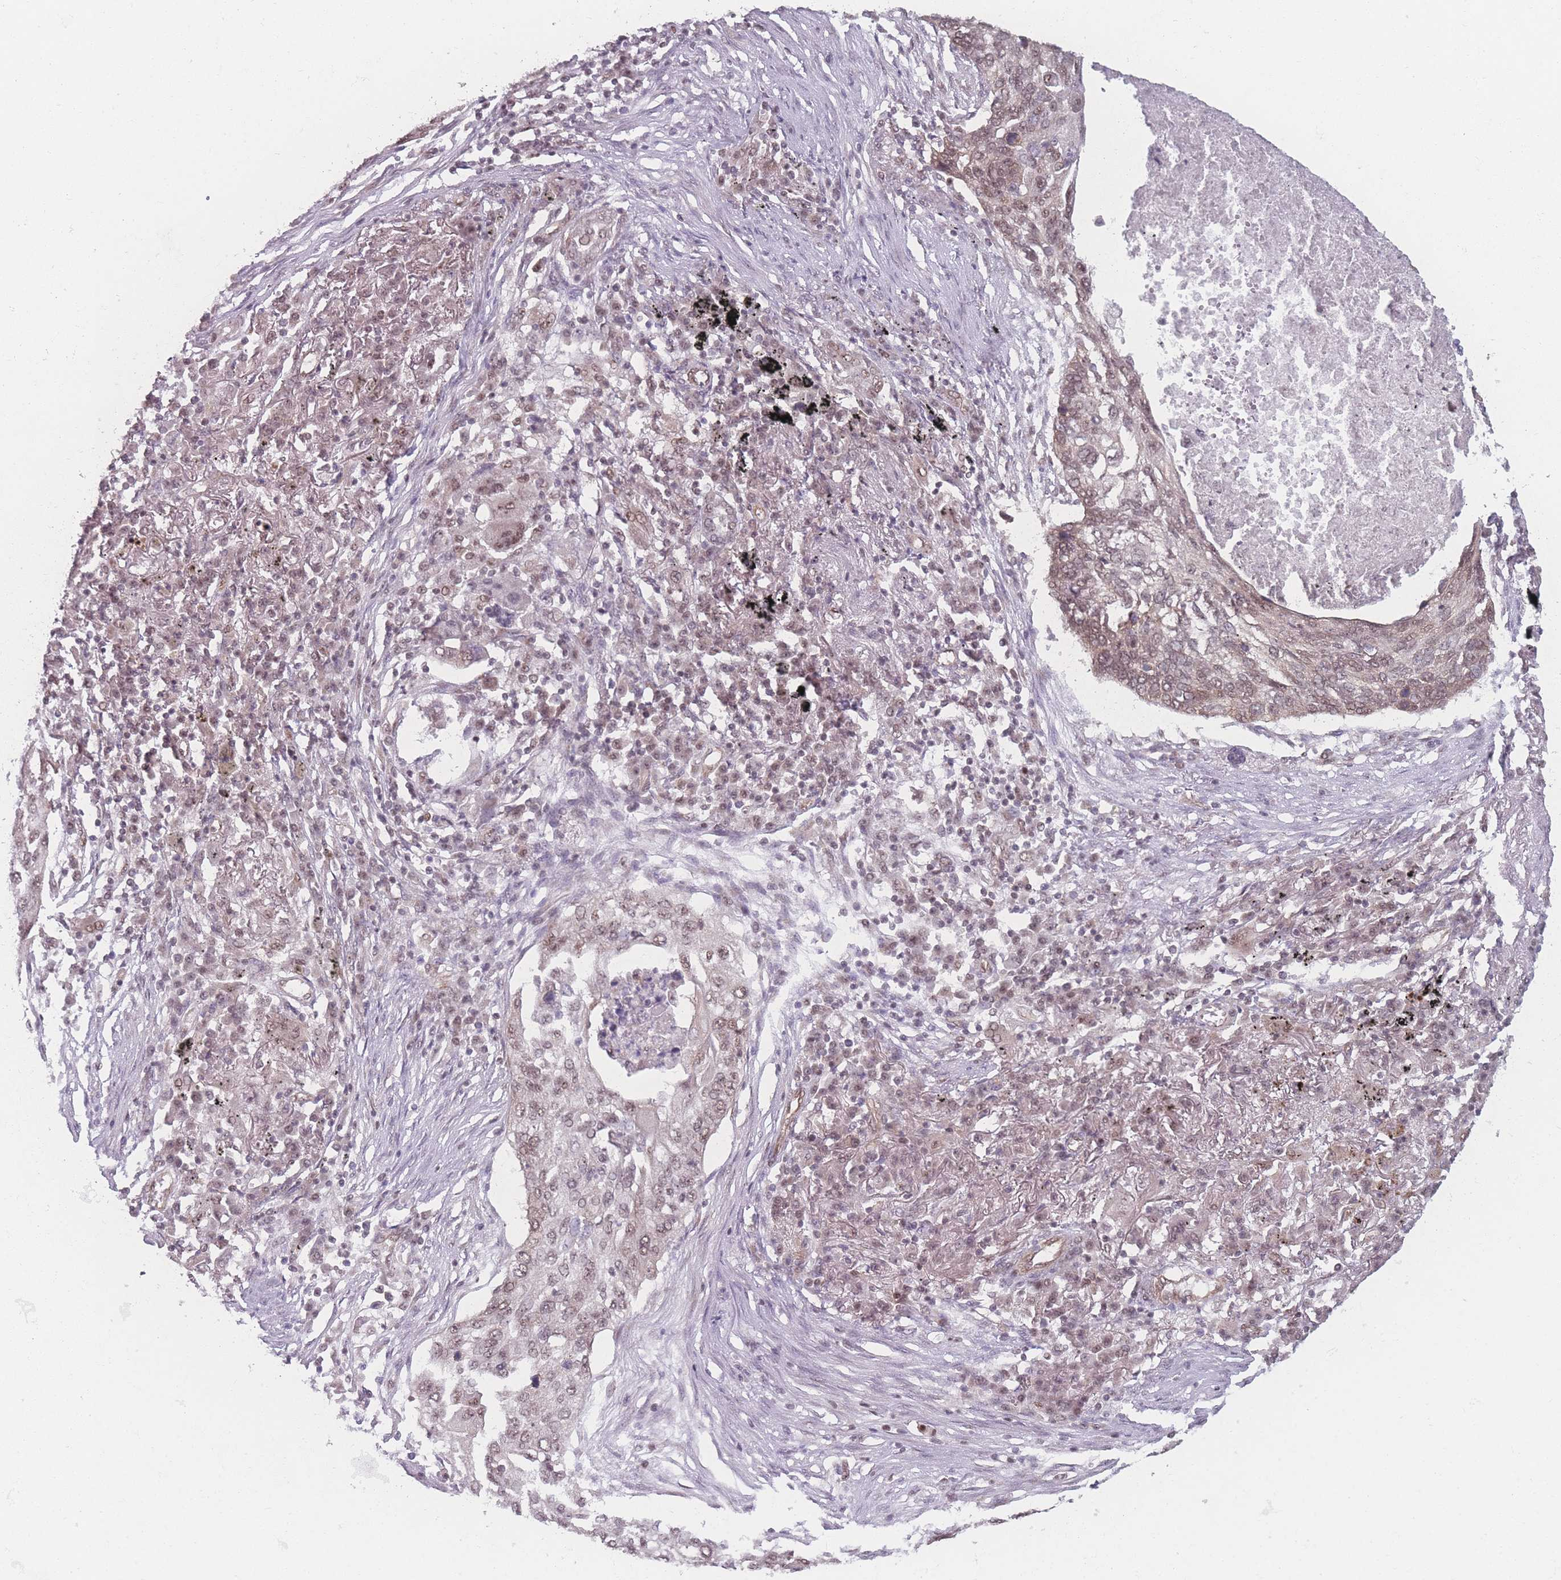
{"staining": {"intensity": "moderate", "quantity": "25%-75%", "location": "nuclear"}, "tissue": "lung cancer", "cell_type": "Tumor cells", "image_type": "cancer", "snomed": [{"axis": "morphology", "description": "Squamous cell carcinoma, NOS"}, {"axis": "topography", "description": "Lung"}], "caption": "IHC image of lung cancer stained for a protein (brown), which reveals medium levels of moderate nuclear expression in about 25%-75% of tumor cells.", "gene": "ZC3H14", "patient": {"sex": "female", "age": 63}}